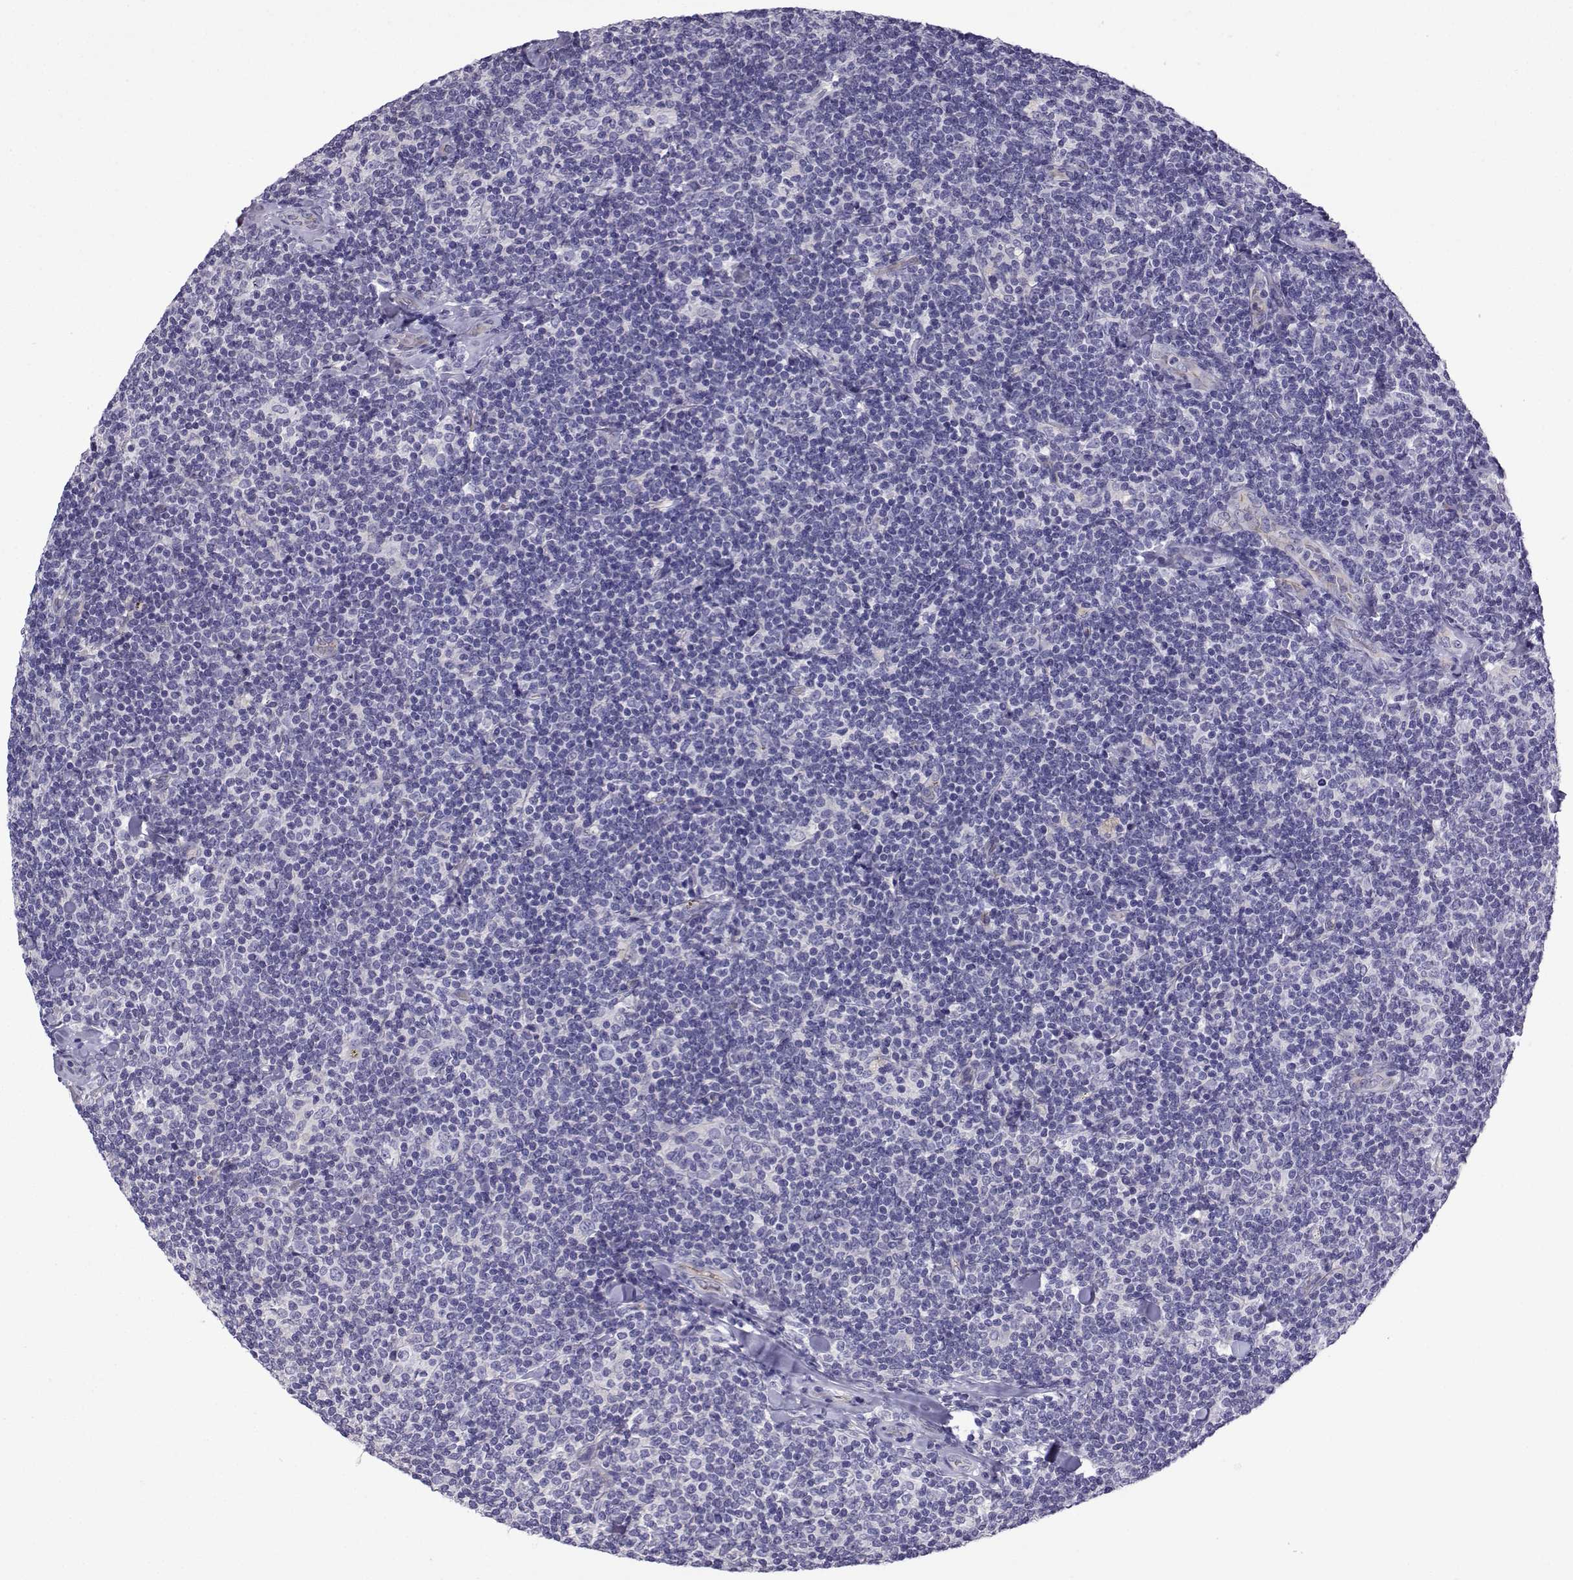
{"staining": {"intensity": "negative", "quantity": "none", "location": "none"}, "tissue": "lymphoma", "cell_type": "Tumor cells", "image_type": "cancer", "snomed": [{"axis": "morphology", "description": "Malignant lymphoma, non-Hodgkin's type, Low grade"}, {"axis": "topography", "description": "Lymph node"}], "caption": "Immunohistochemistry (IHC) of human malignant lymphoma, non-Hodgkin's type (low-grade) demonstrates no staining in tumor cells.", "gene": "CFAP70", "patient": {"sex": "female", "age": 56}}